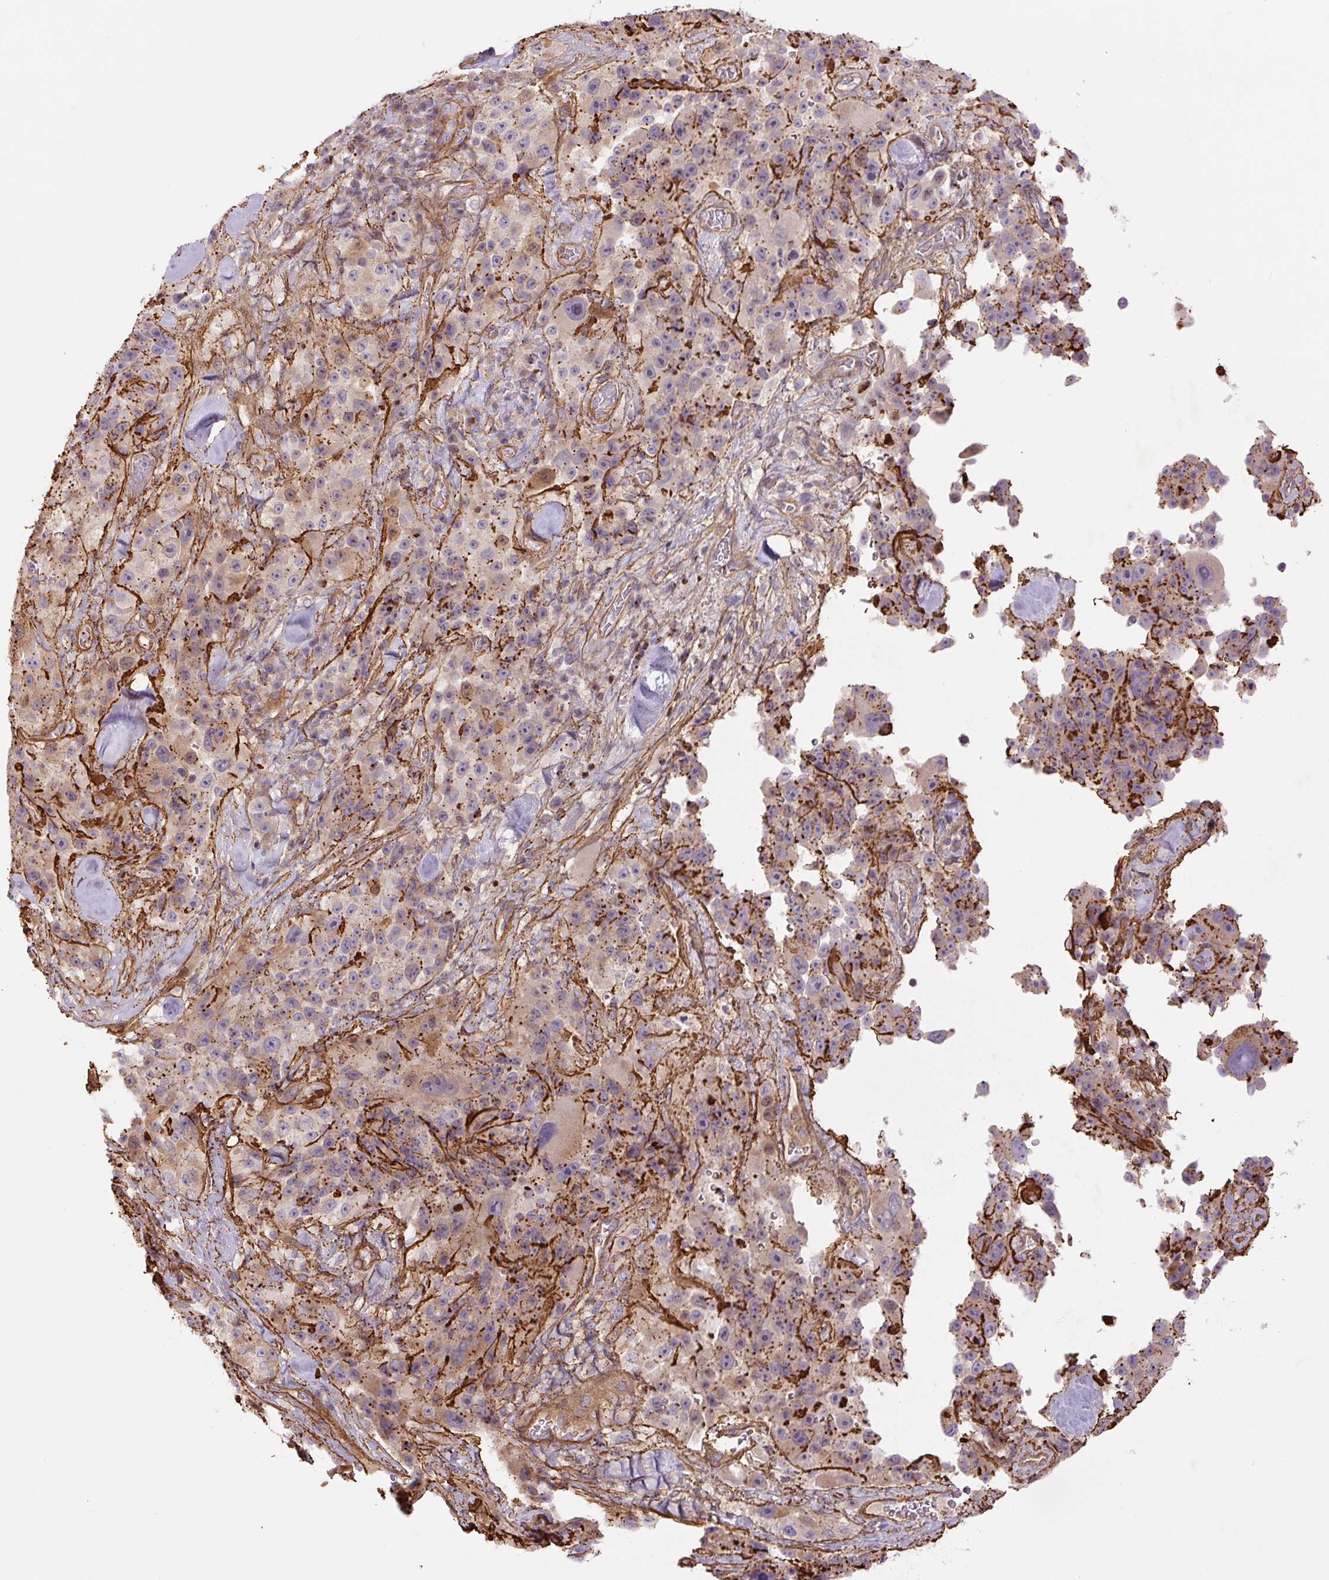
{"staining": {"intensity": "moderate", "quantity": "25%-75%", "location": "cytoplasmic/membranous"}, "tissue": "melanoma", "cell_type": "Tumor cells", "image_type": "cancer", "snomed": [{"axis": "morphology", "description": "Malignant melanoma, Metastatic site"}, {"axis": "topography", "description": "Lymph node"}], "caption": "Immunohistochemical staining of melanoma displays moderate cytoplasmic/membranous protein expression in approximately 25%-75% of tumor cells.", "gene": "CCNI2", "patient": {"sex": "male", "age": 62}}